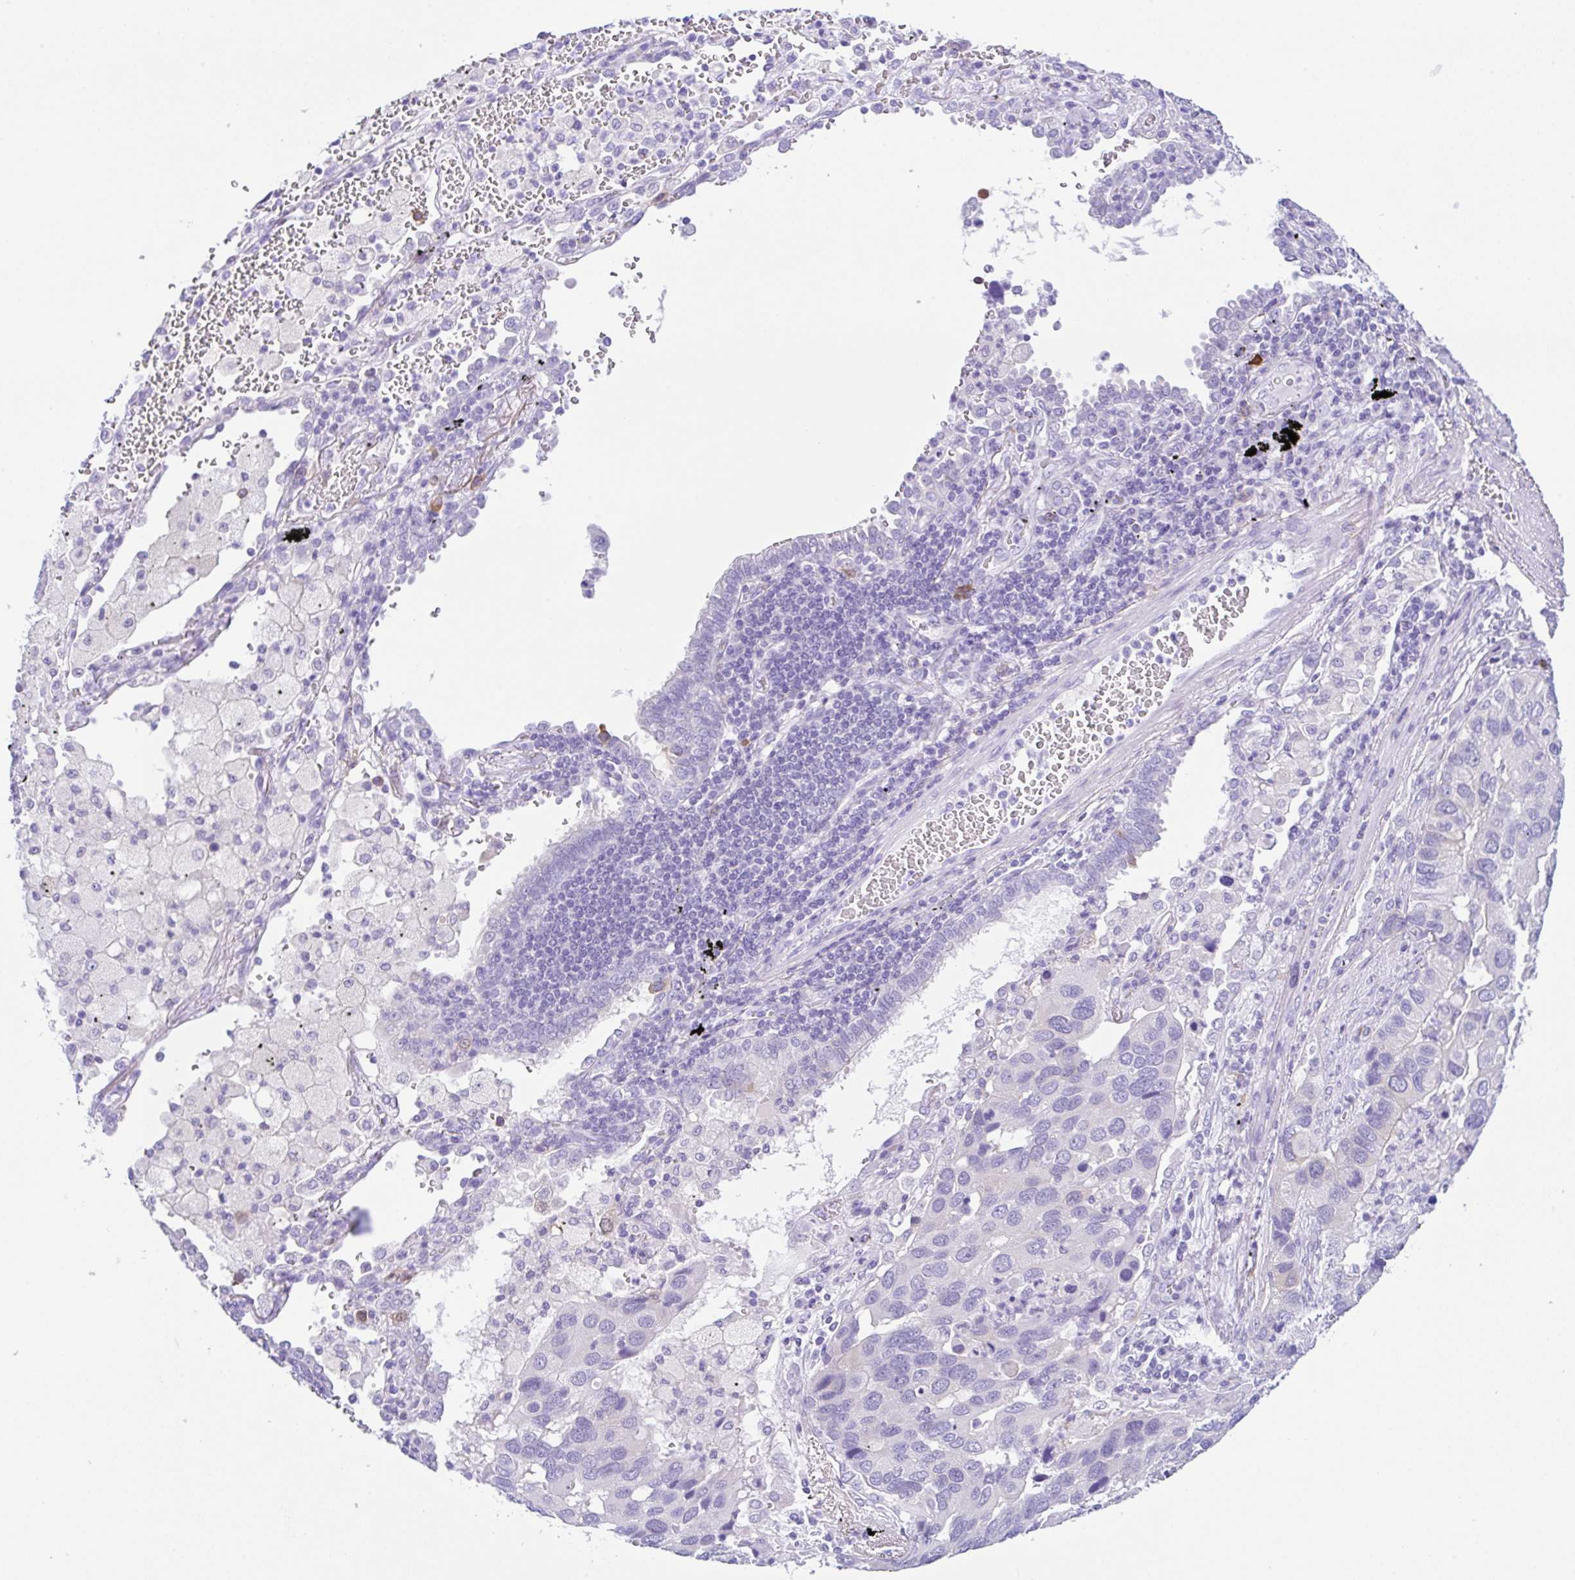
{"staining": {"intensity": "negative", "quantity": "none", "location": "none"}, "tissue": "lung cancer", "cell_type": "Tumor cells", "image_type": "cancer", "snomed": [{"axis": "morphology", "description": "Aneuploidy"}, {"axis": "morphology", "description": "Adenocarcinoma, NOS"}, {"axis": "topography", "description": "Lymph node"}, {"axis": "topography", "description": "Lung"}], "caption": "Tumor cells show no significant staining in adenocarcinoma (lung). (DAB (3,3'-diaminobenzidine) IHC, high magnification).", "gene": "RRM2", "patient": {"sex": "female", "age": 74}}